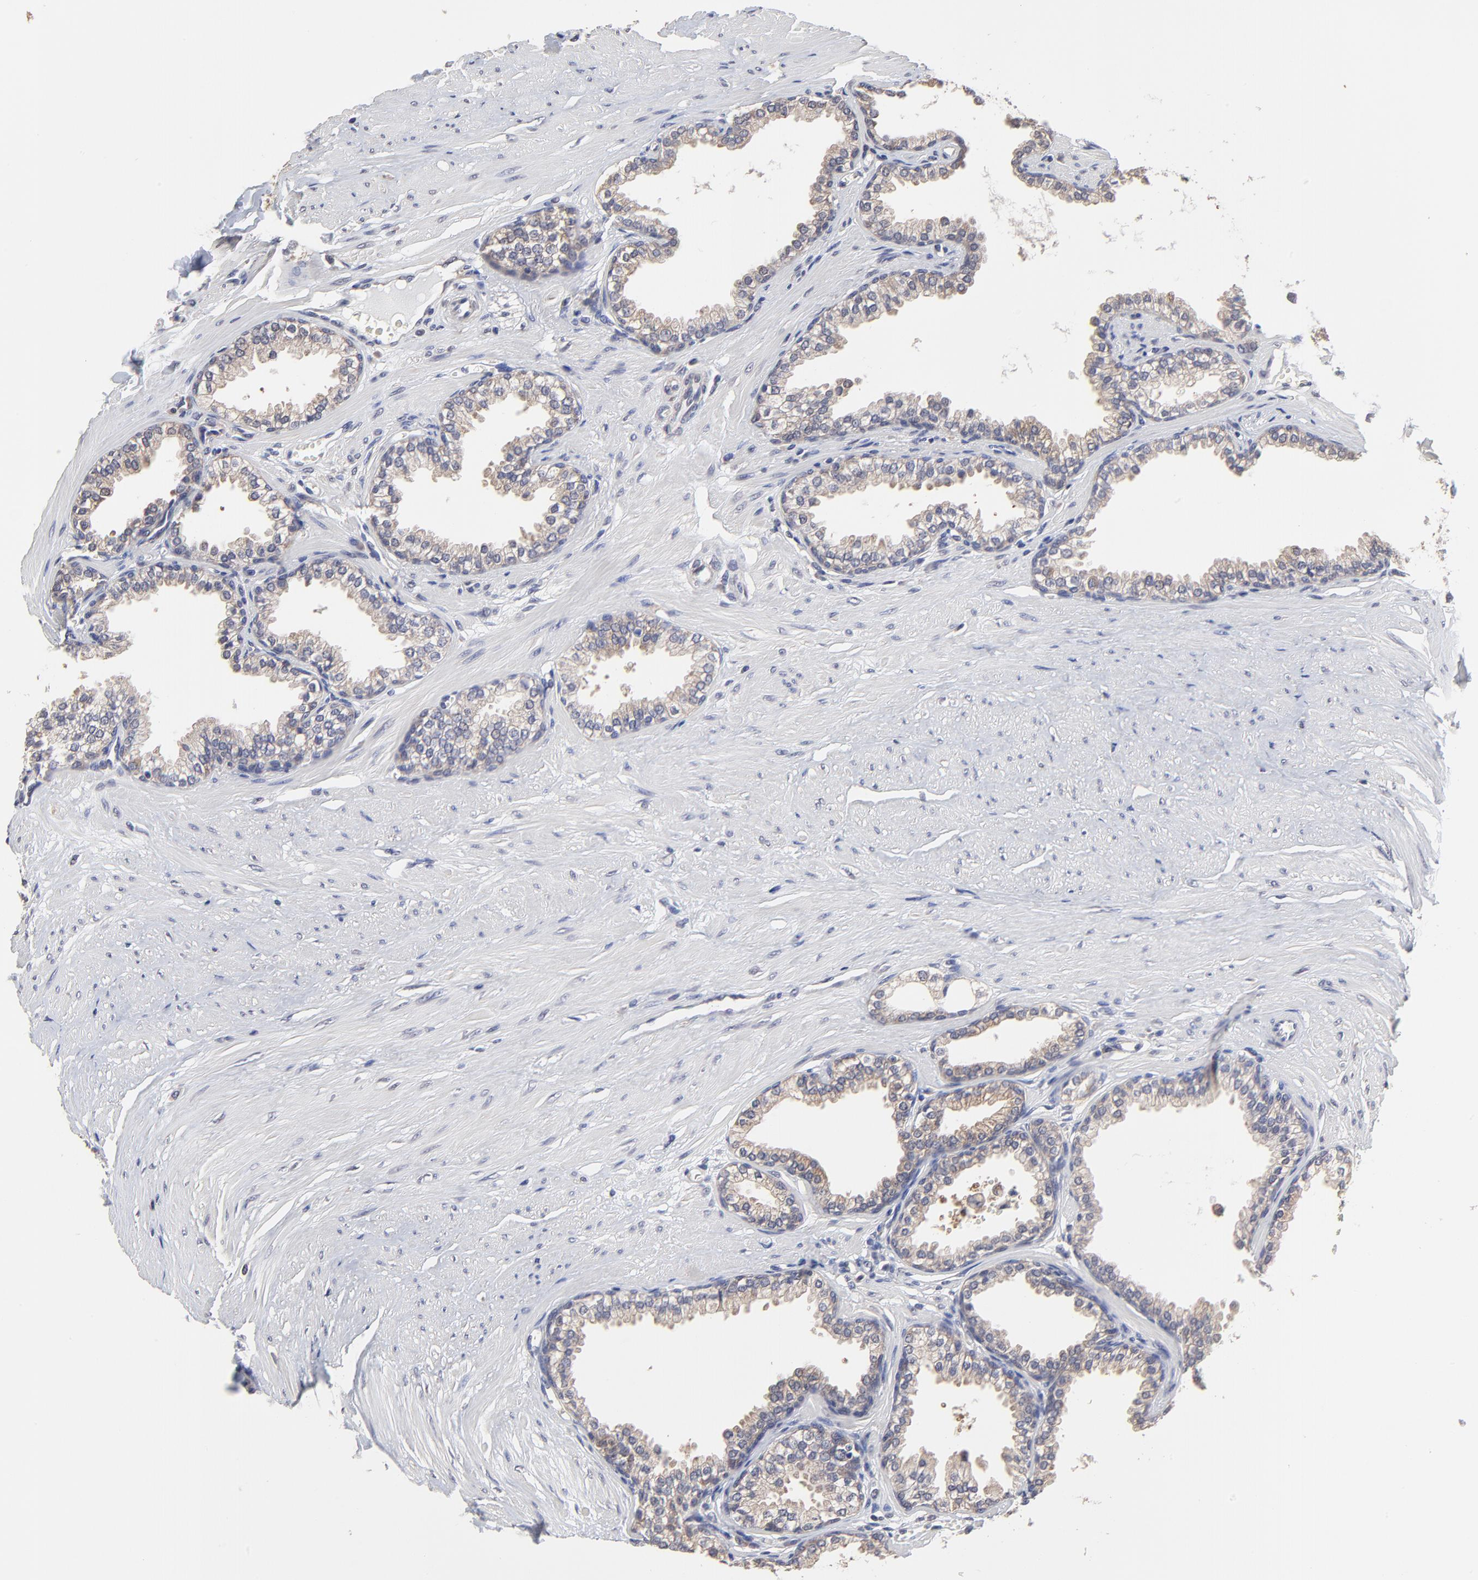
{"staining": {"intensity": "weak", "quantity": "25%-75%", "location": "cytoplasmic/membranous"}, "tissue": "prostate", "cell_type": "Glandular cells", "image_type": "normal", "snomed": [{"axis": "morphology", "description": "Normal tissue, NOS"}, {"axis": "topography", "description": "Prostate"}], "caption": "Approximately 25%-75% of glandular cells in unremarkable human prostate exhibit weak cytoplasmic/membranous protein positivity as visualized by brown immunohistochemical staining.", "gene": "CCT2", "patient": {"sex": "male", "age": 64}}